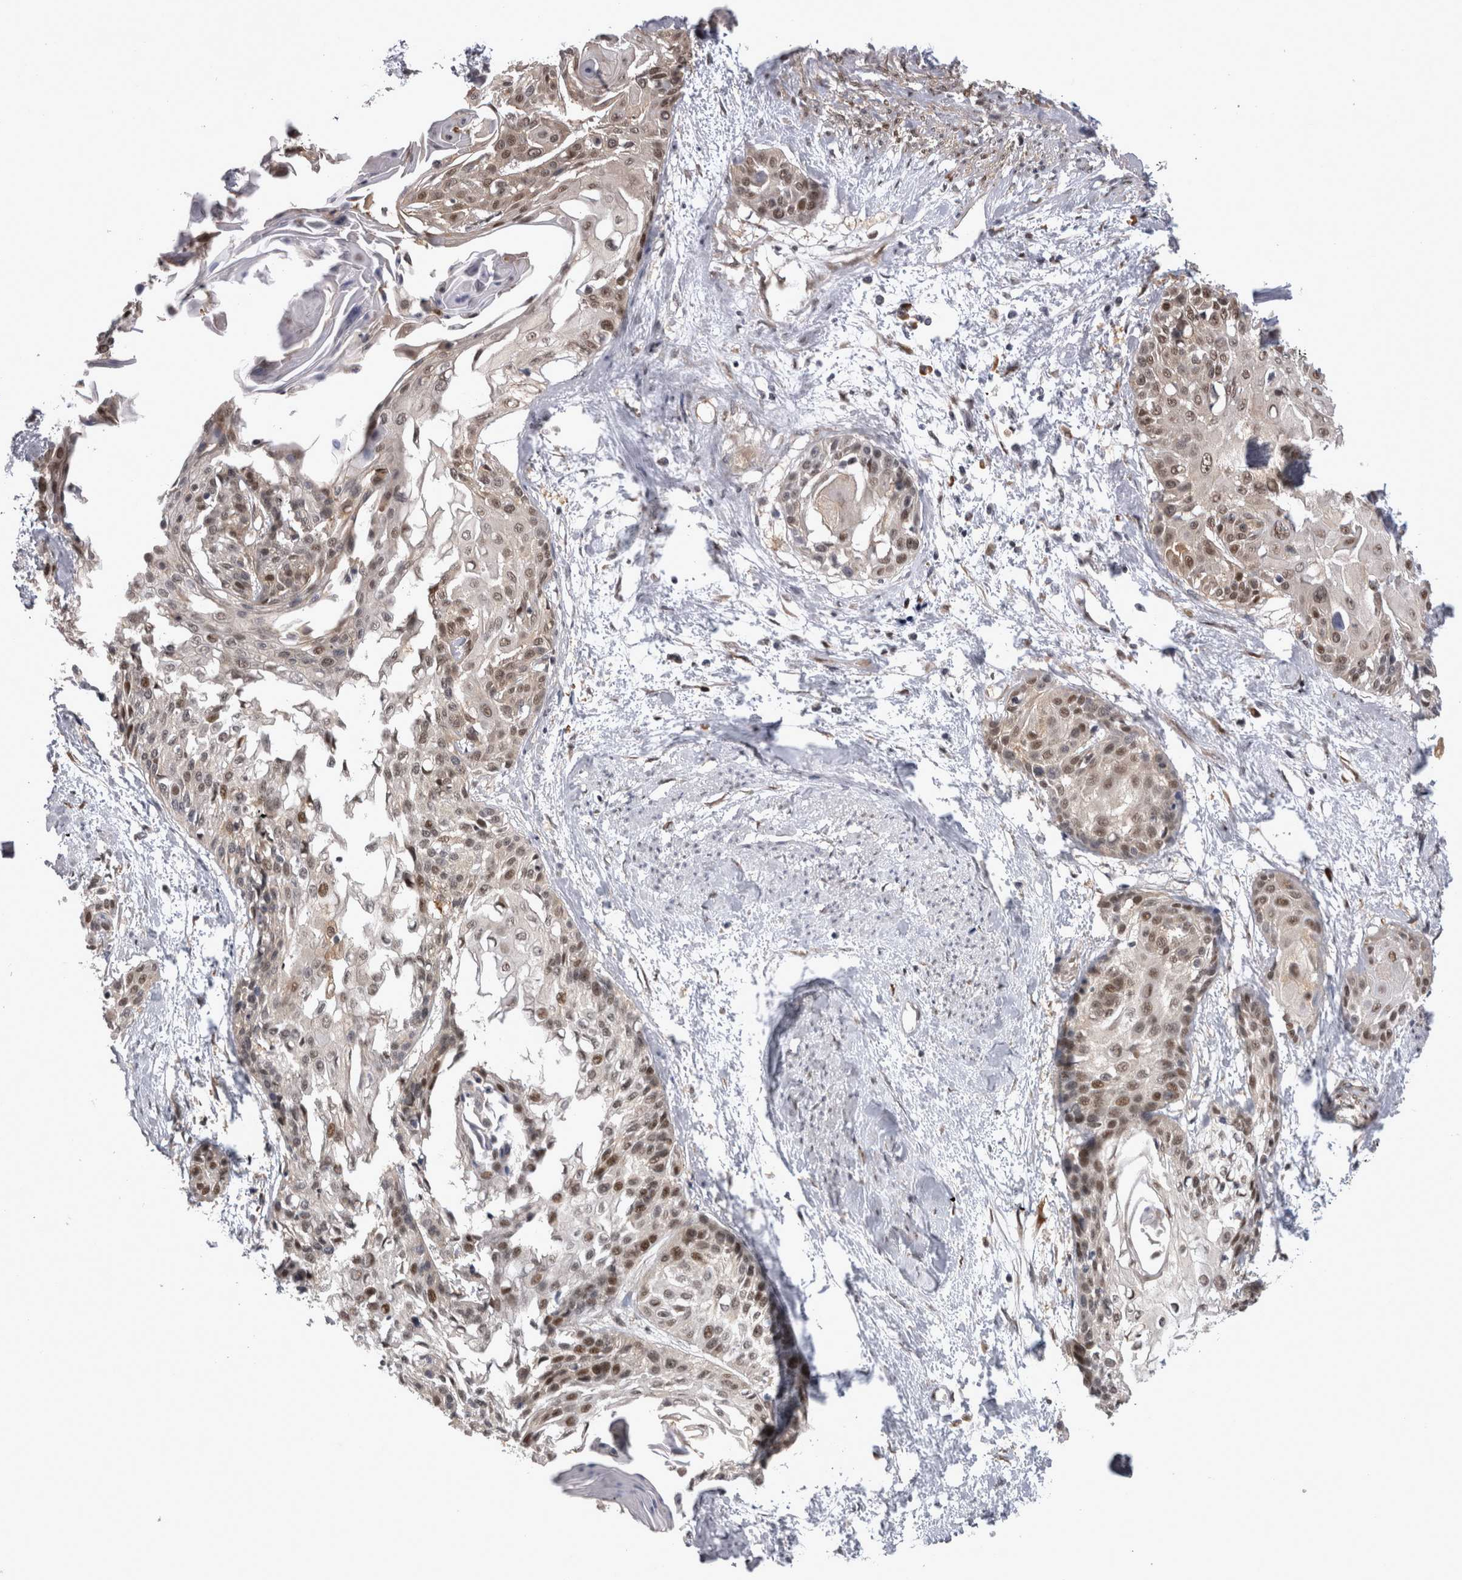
{"staining": {"intensity": "moderate", "quantity": ">75%", "location": "nuclear"}, "tissue": "cervical cancer", "cell_type": "Tumor cells", "image_type": "cancer", "snomed": [{"axis": "morphology", "description": "Squamous cell carcinoma, NOS"}, {"axis": "topography", "description": "Cervix"}], "caption": "Human squamous cell carcinoma (cervical) stained with a brown dye shows moderate nuclear positive expression in about >75% of tumor cells.", "gene": "CHIC2", "patient": {"sex": "female", "age": 57}}